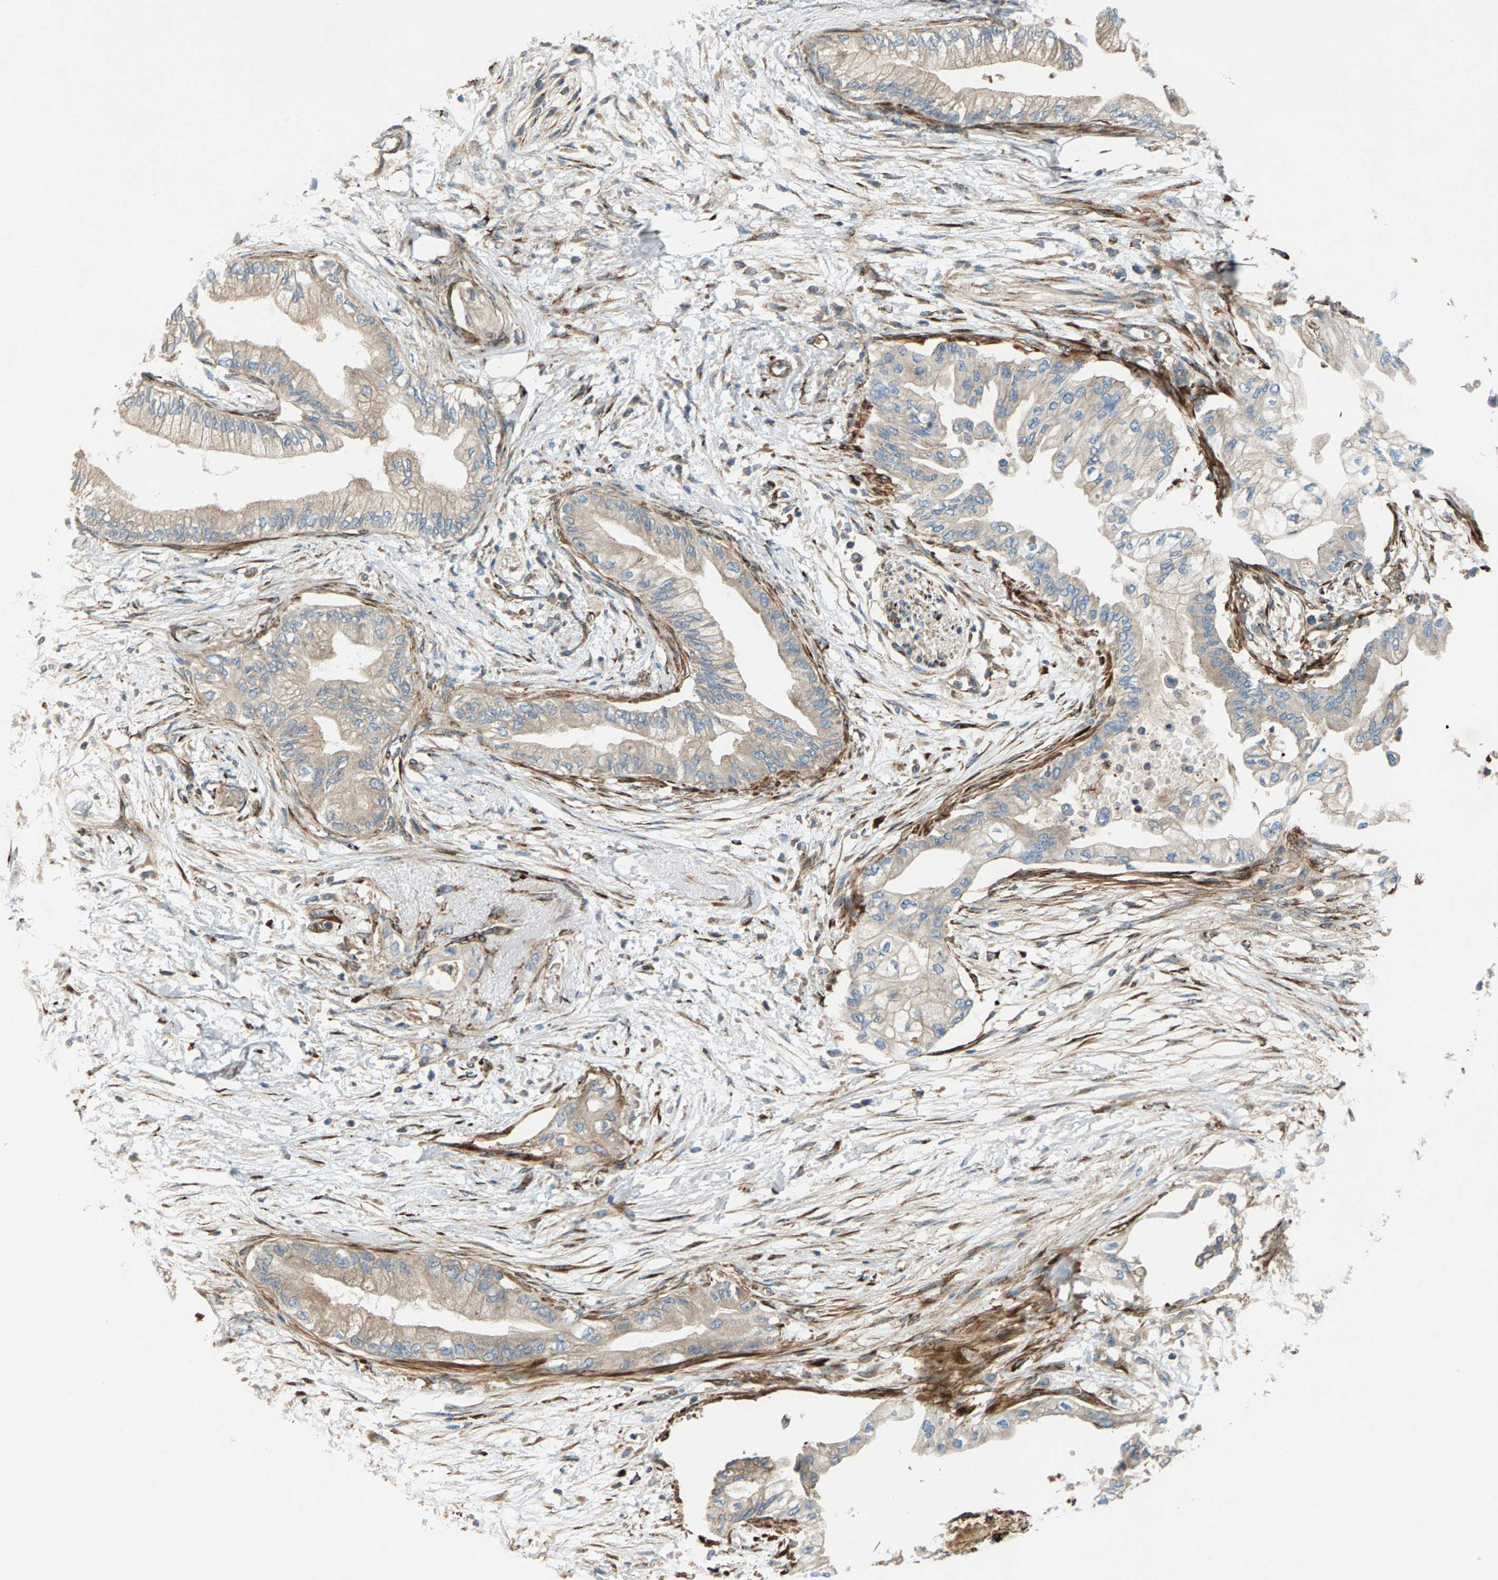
{"staining": {"intensity": "weak", "quantity": ">75%", "location": "cytoplasmic/membranous"}, "tissue": "pancreatic cancer", "cell_type": "Tumor cells", "image_type": "cancer", "snomed": [{"axis": "morphology", "description": "Normal tissue, NOS"}, {"axis": "morphology", "description": "Adenocarcinoma, NOS"}, {"axis": "topography", "description": "Pancreas"}, {"axis": "topography", "description": "Duodenum"}], "caption": "Weak cytoplasmic/membranous protein positivity is present in approximately >75% of tumor cells in pancreatic adenocarcinoma.", "gene": "PDCL", "patient": {"sex": "female", "age": 60}}